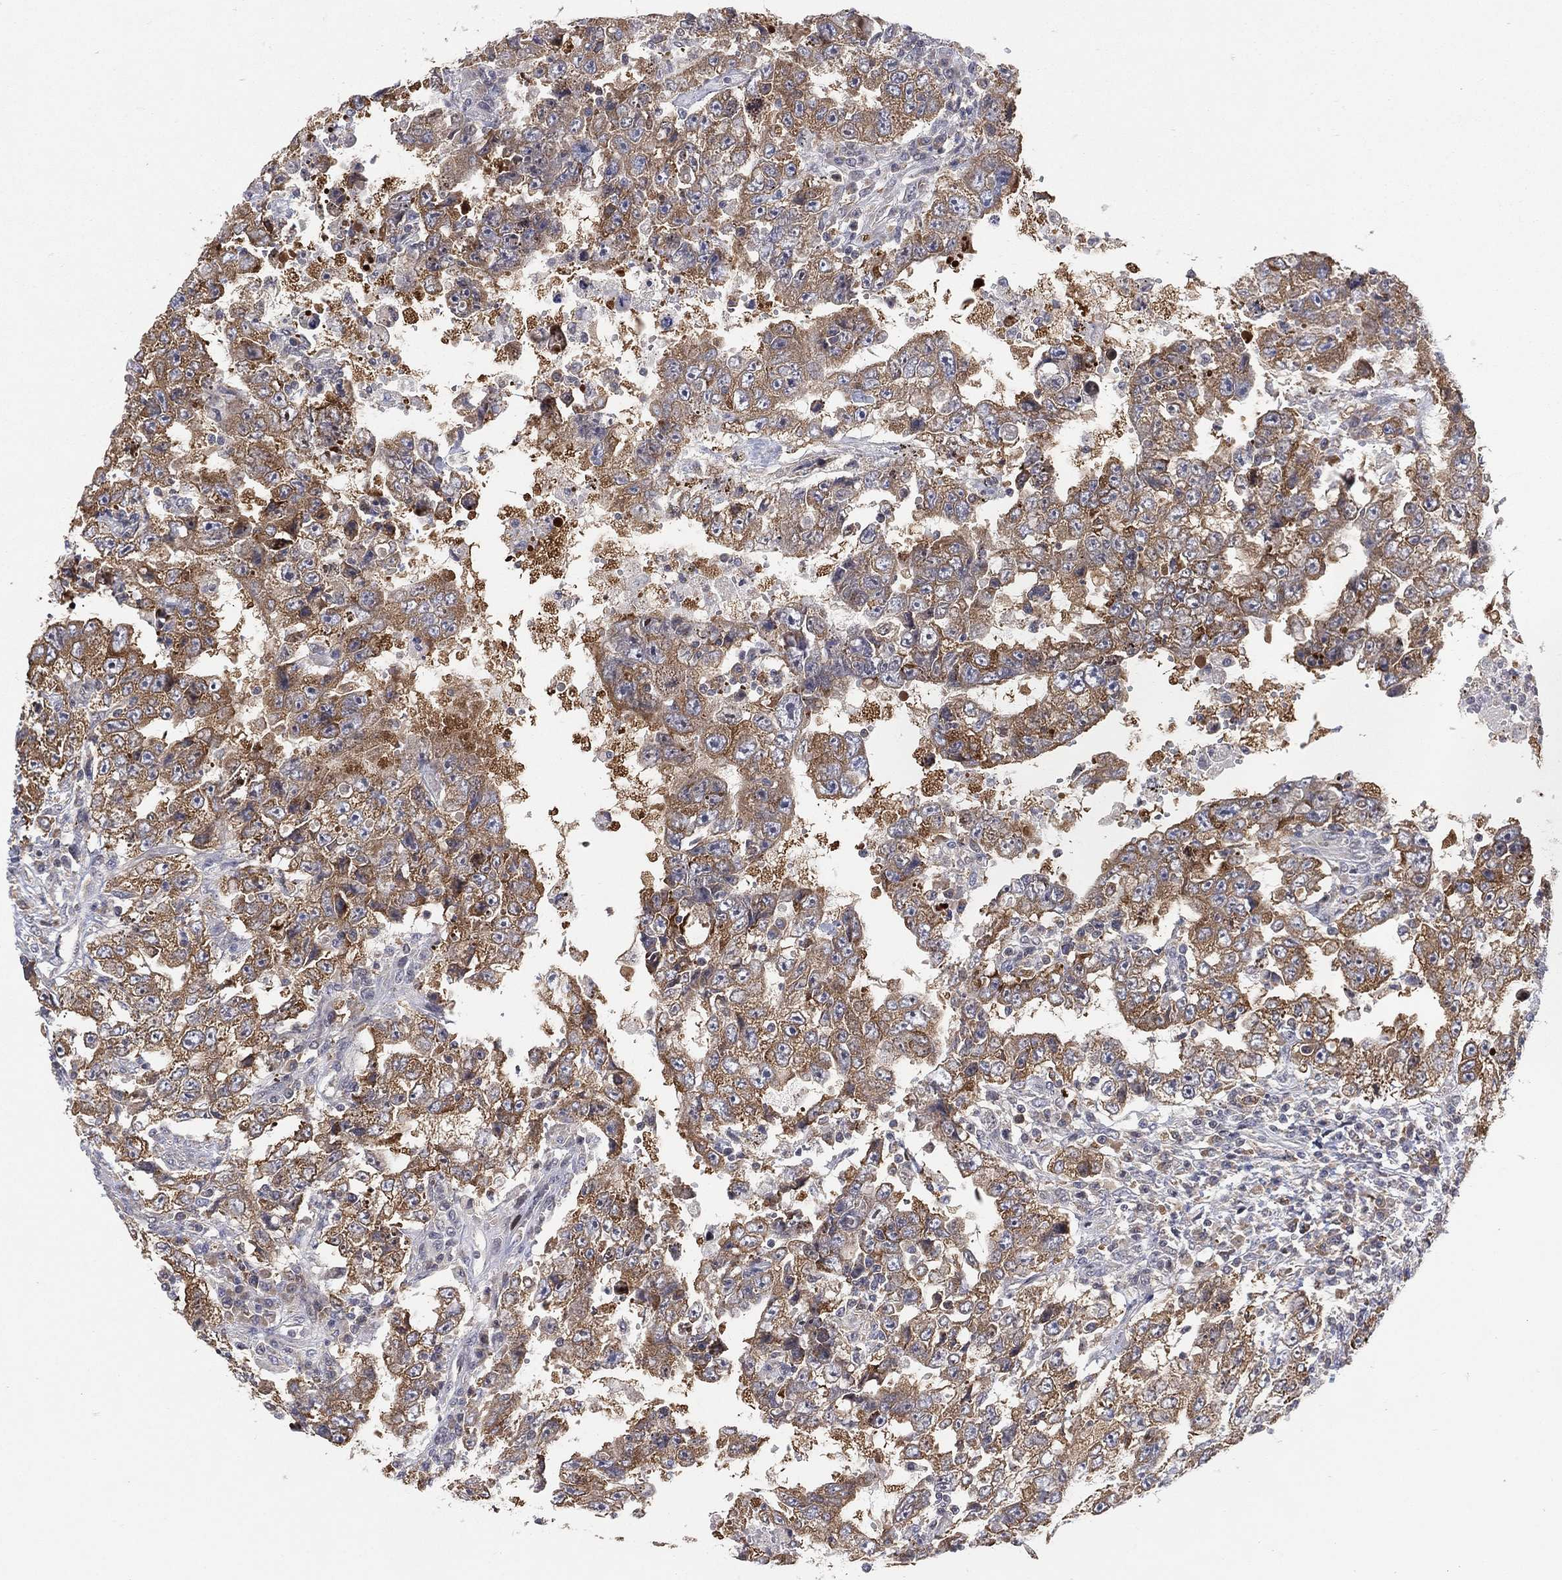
{"staining": {"intensity": "moderate", "quantity": ">75%", "location": "cytoplasmic/membranous"}, "tissue": "testis cancer", "cell_type": "Tumor cells", "image_type": "cancer", "snomed": [{"axis": "morphology", "description": "Carcinoma, Embryonal, NOS"}, {"axis": "topography", "description": "Testis"}], "caption": "Testis cancer (embryonal carcinoma) stained with a brown dye reveals moderate cytoplasmic/membranous positive staining in about >75% of tumor cells.", "gene": "TMTC4", "patient": {"sex": "male", "age": 26}}